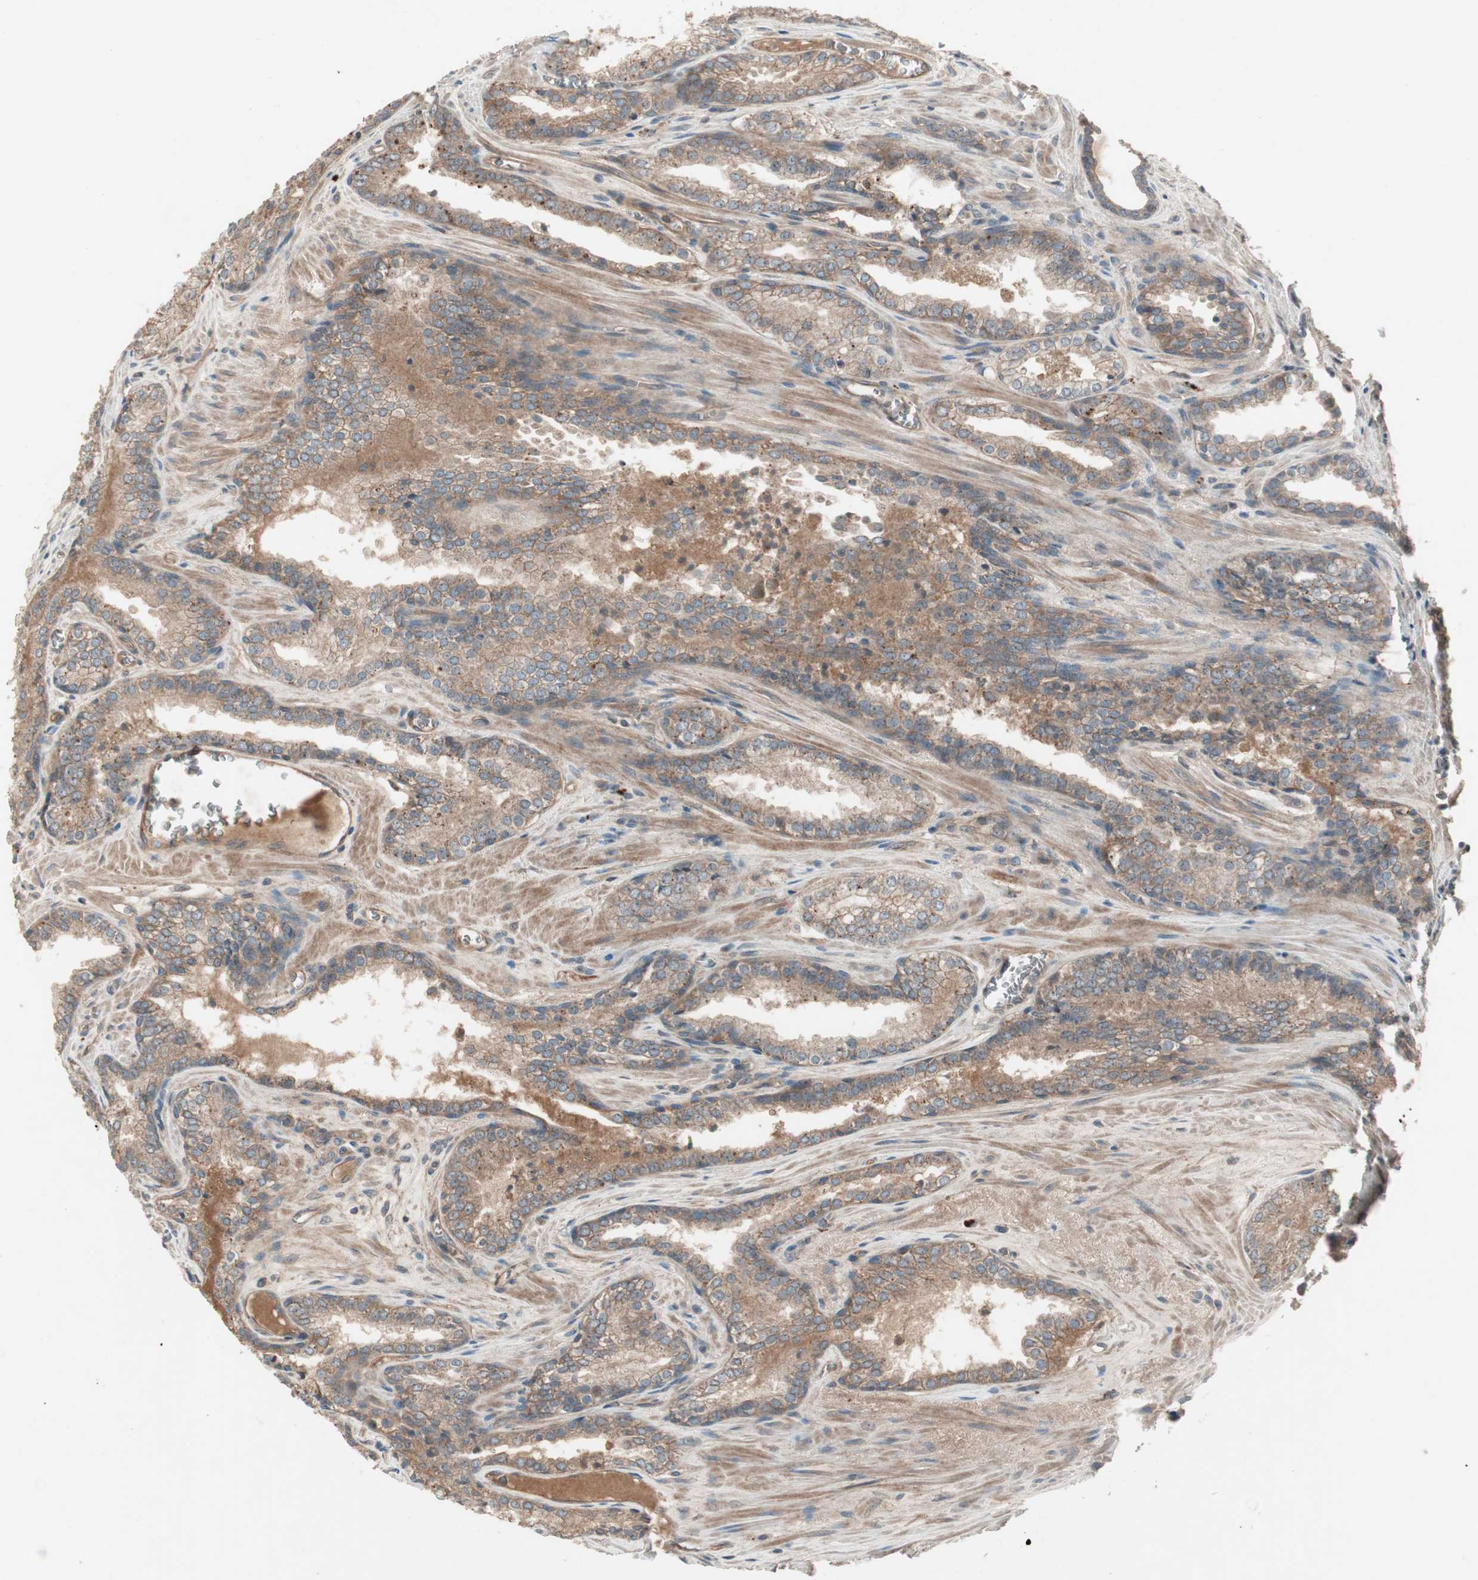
{"staining": {"intensity": "moderate", "quantity": "25%-75%", "location": "cytoplasmic/membranous"}, "tissue": "prostate cancer", "cell_type": "Tumor cells", "image_type": "cancer", "snomed": [{"axis": "morphology", "description": "Adenocarcinoma, Low grade"}, {"axis": "topography", "description": "Prostate"}], "caption": "Immunohistochemistry (DAB (3,3'-diaminobenzidine)) staining of human prostate cancer (adenocarcinoma (low-grade)) demonstrates moderate cytoplasmic/membranous protein positivity in approximately 25%-75% of tumor cells.", "gene": "TFPI", "patient": {"sex": "male", "age": 60}}